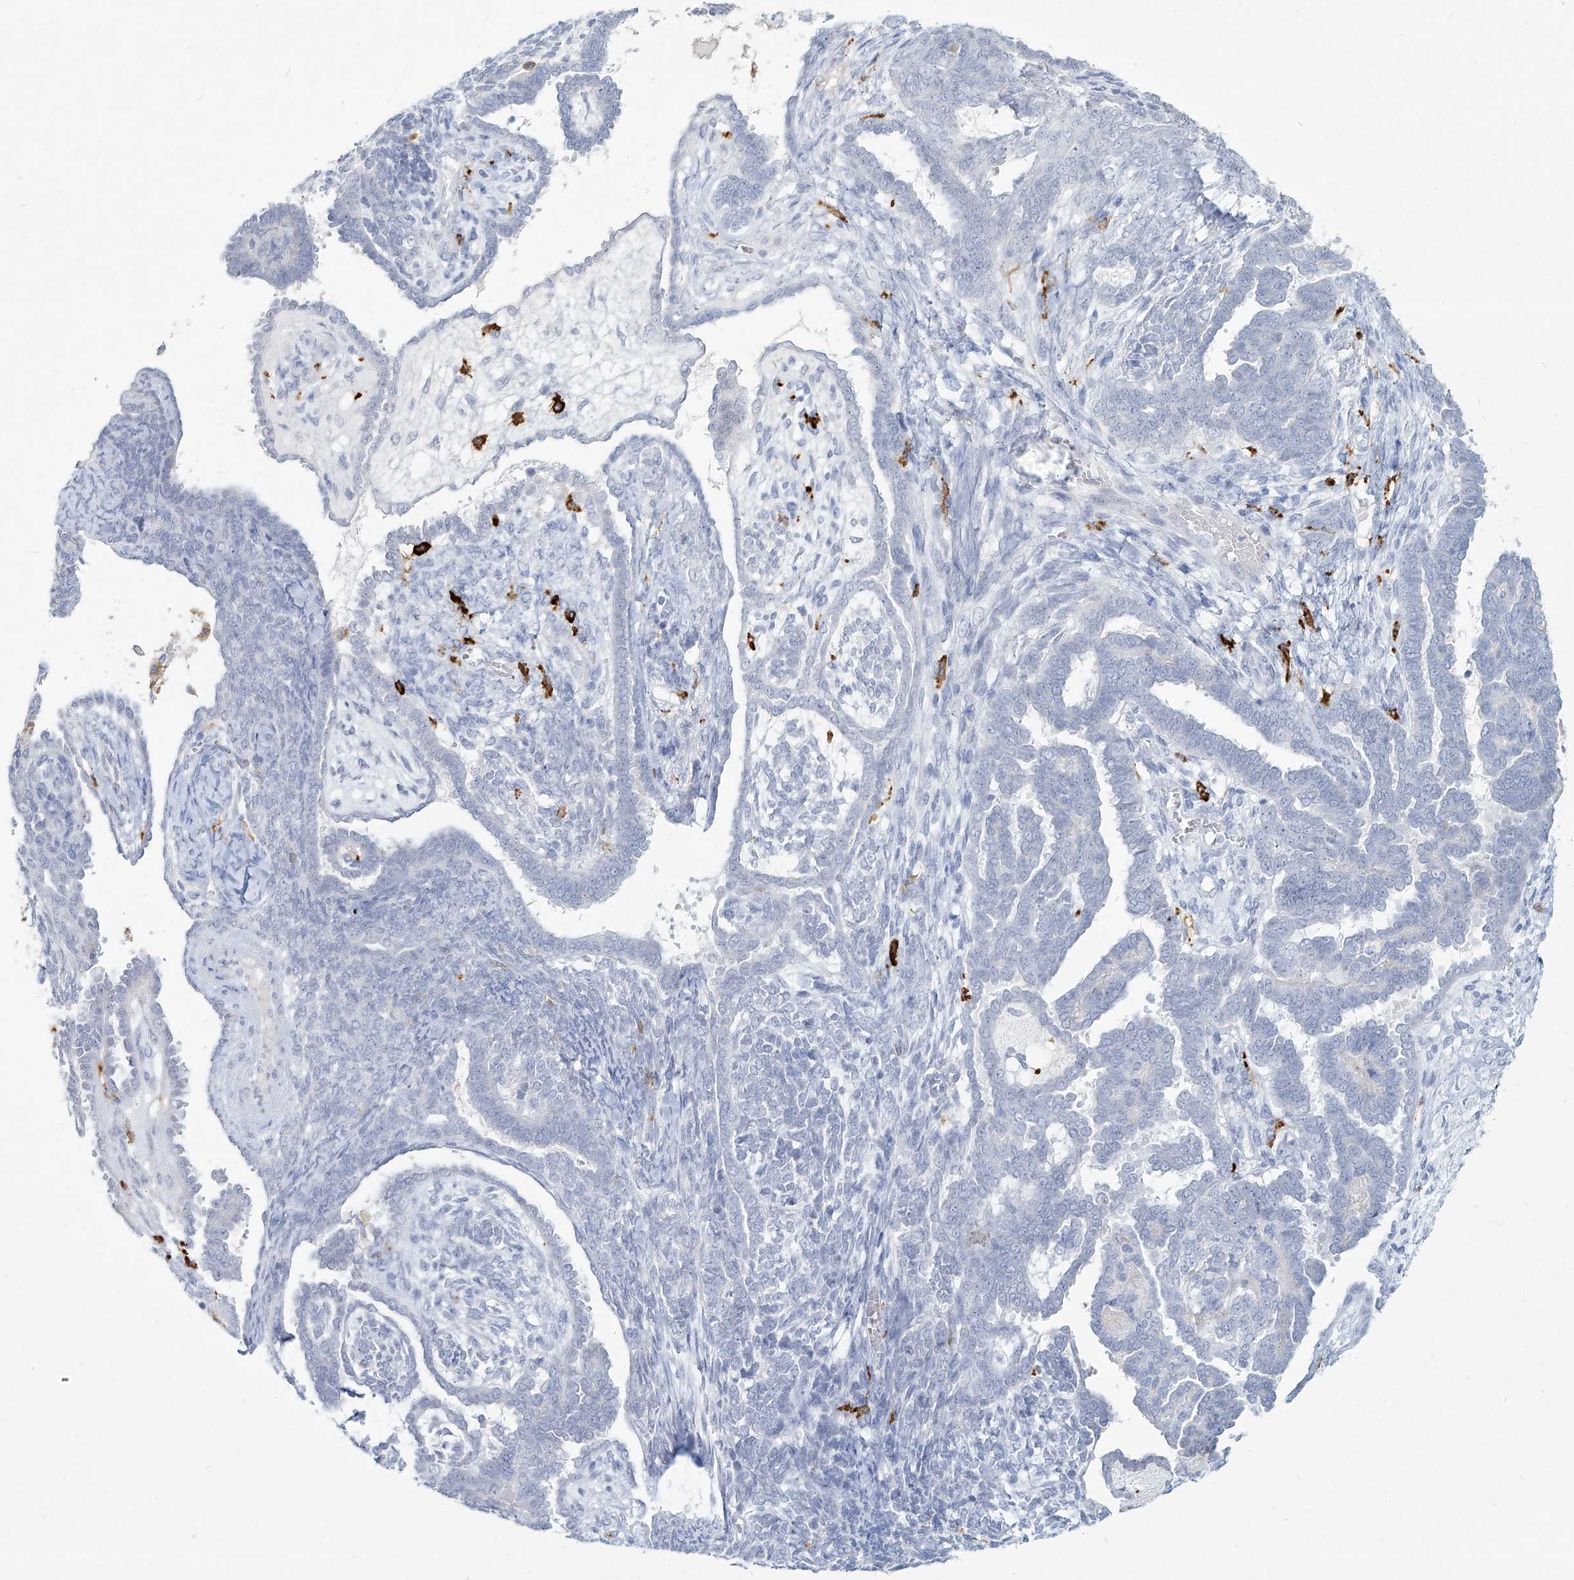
{"staining": {"intensity": "negative", "quantity": "none", "location": "none"}, "tissue": "endometrial cancer", "cell_type": "Tumor cells", "image_type": "cancer", "snomed": [{"axis": "morphology", "description": "Neoplasm, malignant, NOS"}, {"axis": "topography", "description": "Endometrium"}], "caption": "This is a micrograph of IHC staining of malignant neoplasm (endometrial), which shows no expression in tumor cells. Brightfield microscopy of immunohistochemistry (IHC) stained with DAB (brown) and hematoxylin (blue), captured at high magnification.", "gene": "CD209", "patient": {"sex": "female", "age": 74}}